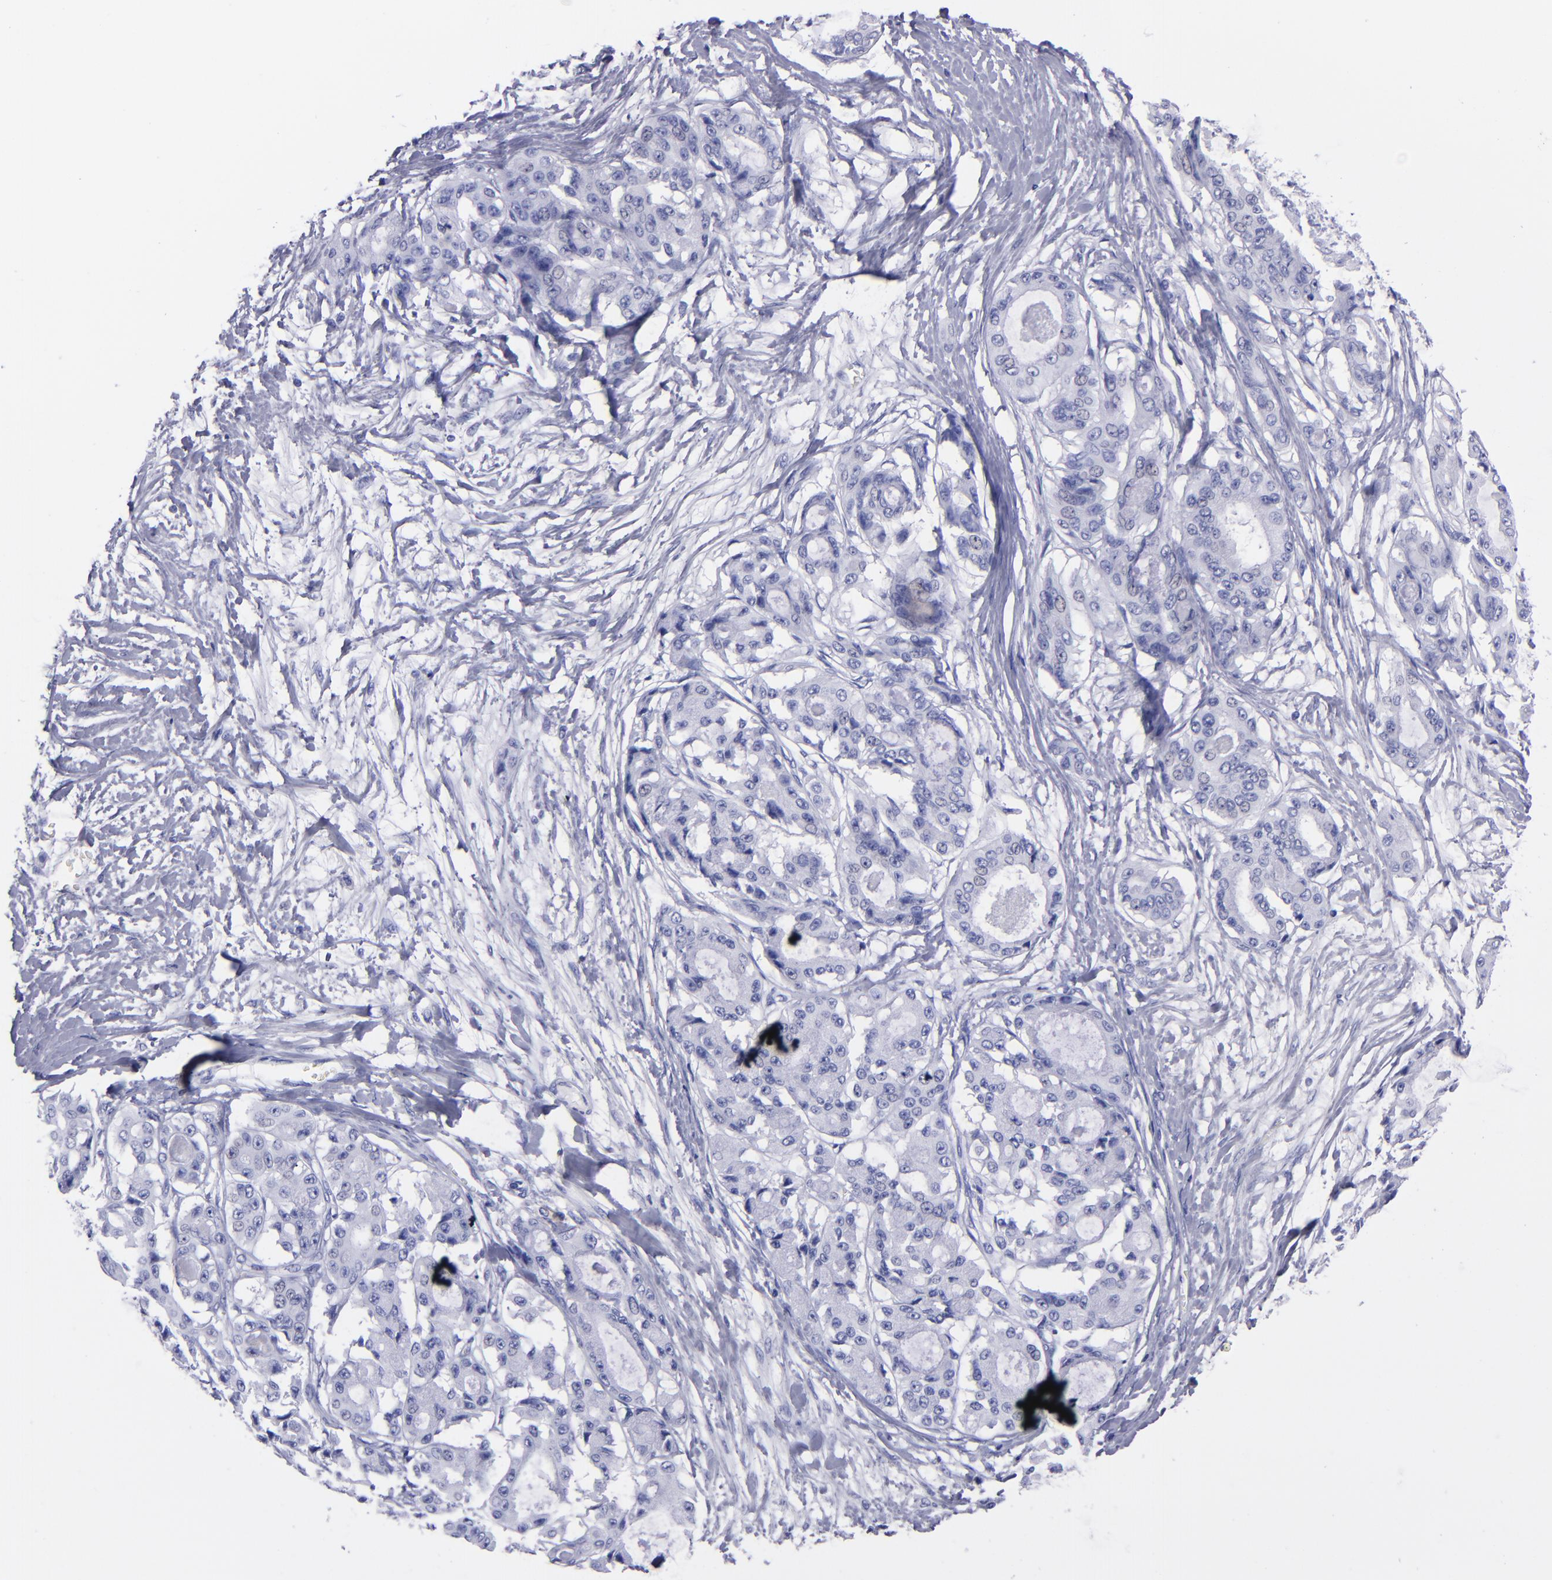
{"staining": {"intensity": "negative", "quantity": "none", "location": "none"}, "tissue": "ovarian cancer", "cell_type": "Tumor cells", "image_type": "cancer", "snomed": [{"axis": "morphology", "description": "Carcinoma, endometroid"}, {"axis": "topography", "description": "Ovary"}], "caption": "Tumor cells show no significant staining in endometroid carcinoma (ovarian). (DAB immunohistochemistry (IHC), high magnification).", "gene": "CD38", "patient": {"sex": "female", "age": 61}}